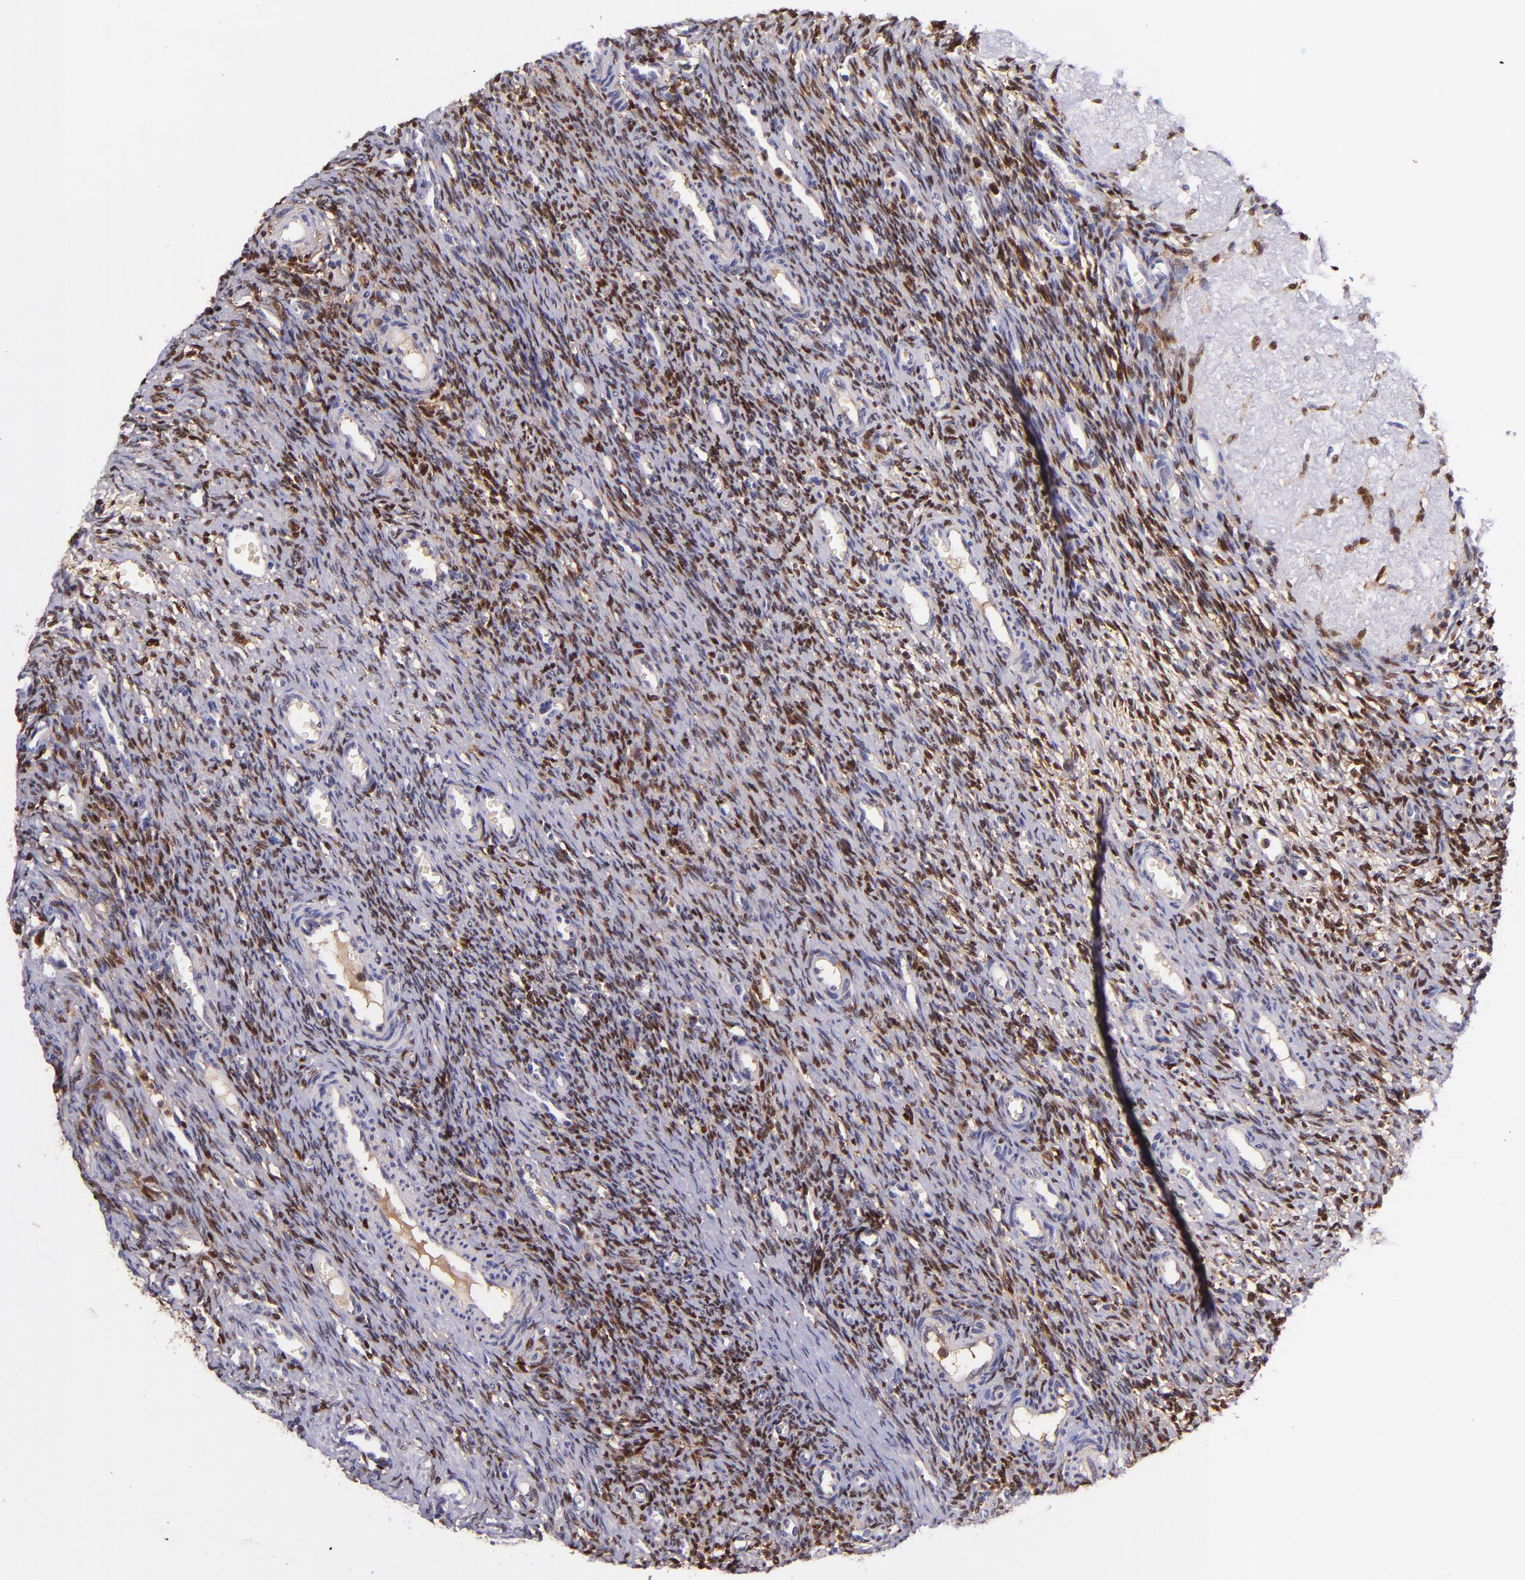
{"staining": {"intensity": "moderate", "quantity": ">75%", "location": "nuclear"}, "tissue": "ovary", "cell_type": "Ovarian stroma cells", "image_type": "normal", "snomed": [{"axis": "morphology", "description": "Normal tissue, NOS"}, {"axis": "topography", "description": "Ovary"}], "caption": "IHC of benign human ovary exhibits medium levels of moderate nuclear expression in approximately >75% of ovarian stroma cells. (DAB (3,3'-diaminobenzidine) = brown stain, brightfield microscopy at high magnification).", "gene": "LGALS1", "patient": {"sex": "female", "age": 39}}